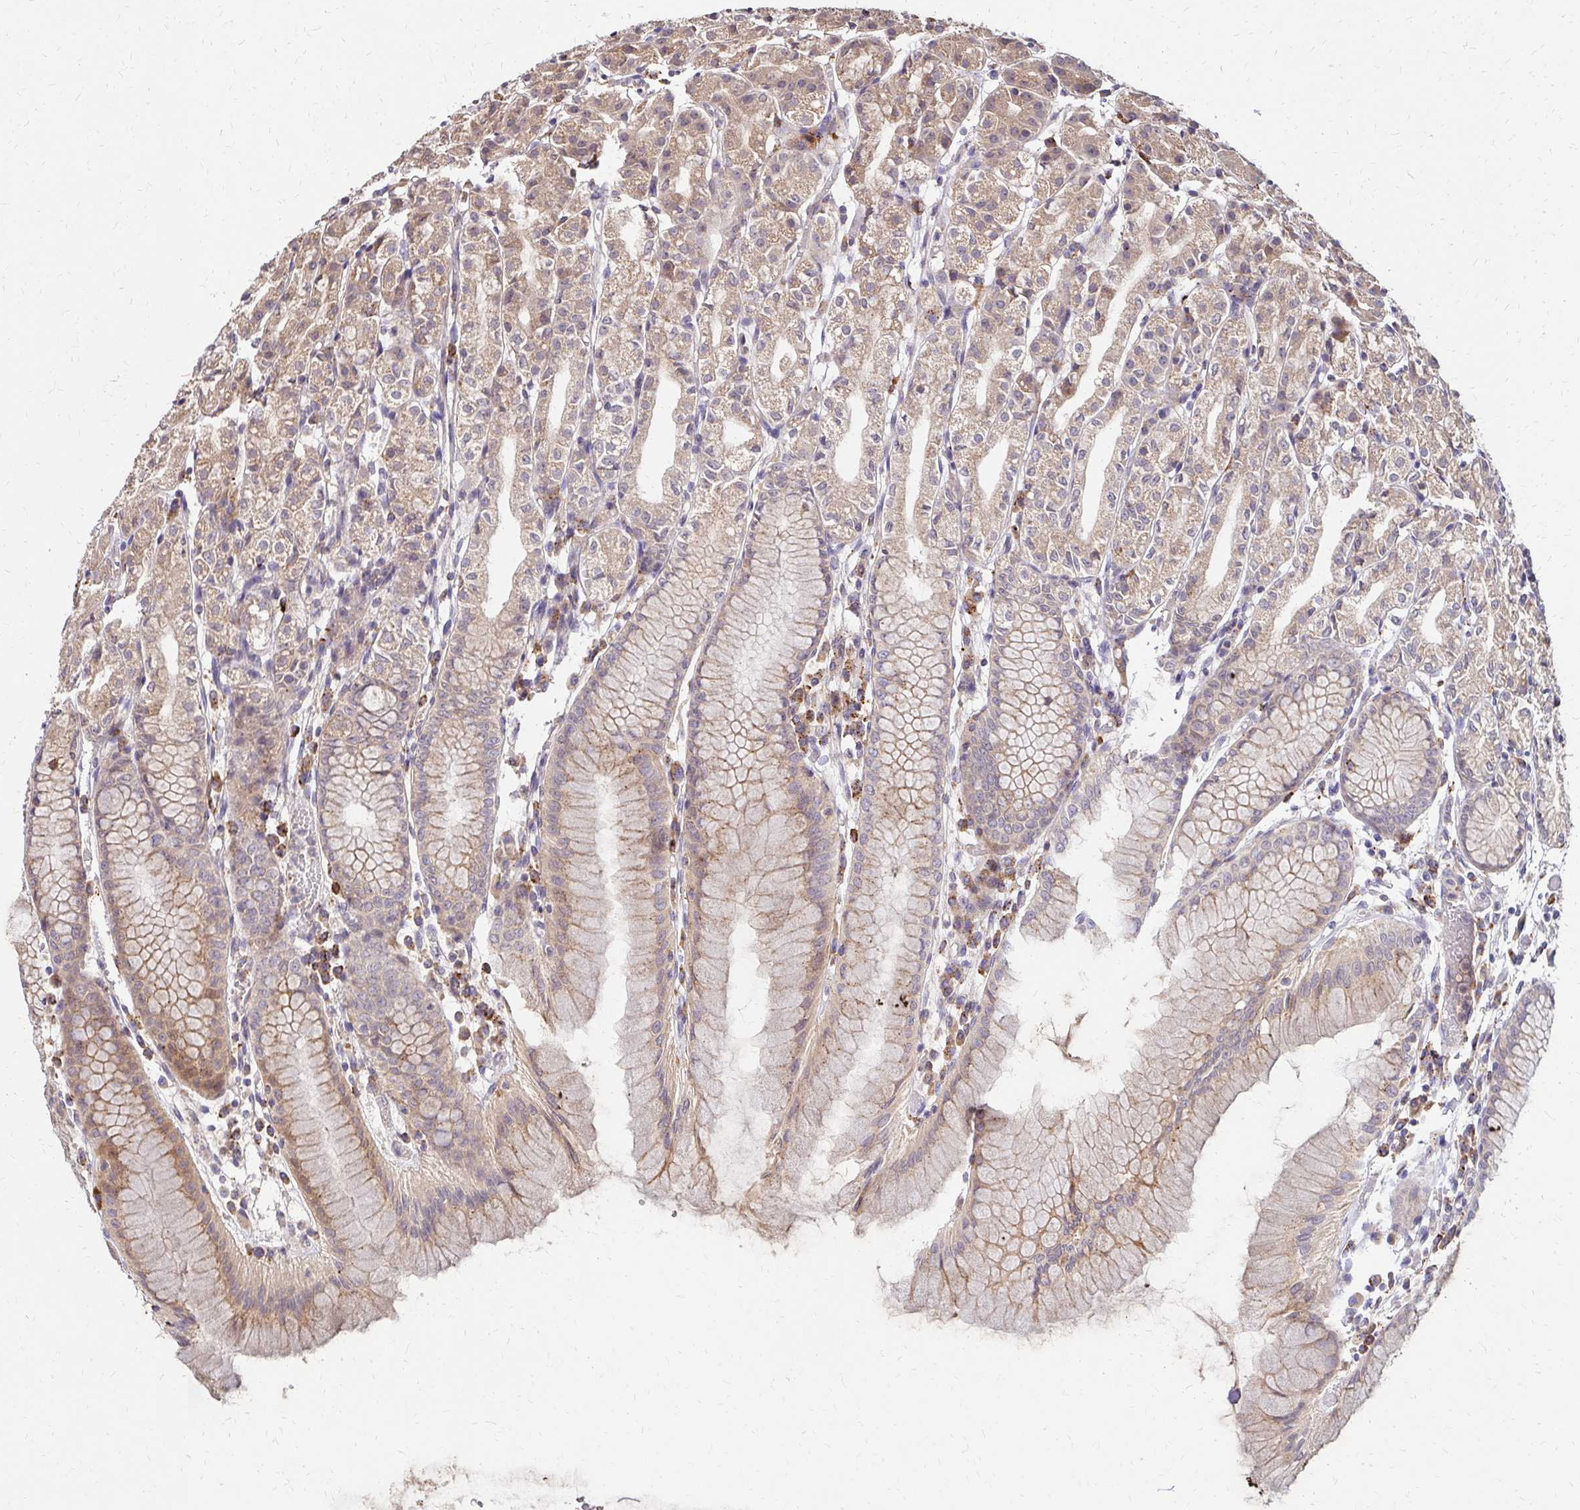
{"staining": {"intensity": "weak", "quantity": ">75%", "location": "cytoplasmic/membranous"}, "tissue": "stomach", "cell_type": "Glandular cells", "image_type": "normal", "snomed": [{"axis": "morphology", "description": "Normal tissue, NOS"}, {"axis": "topography", "description": "Stomach"}], "caption": "IHC of benign human stomach reveals low levels of weak cytoplasmic/membranous expression in approximately >75% of glandular cells. IHC stains the protein in brown and the nuclei are stained blue.", "gene": "IDUA", "patient": {"sex": "female", "age": 57}}